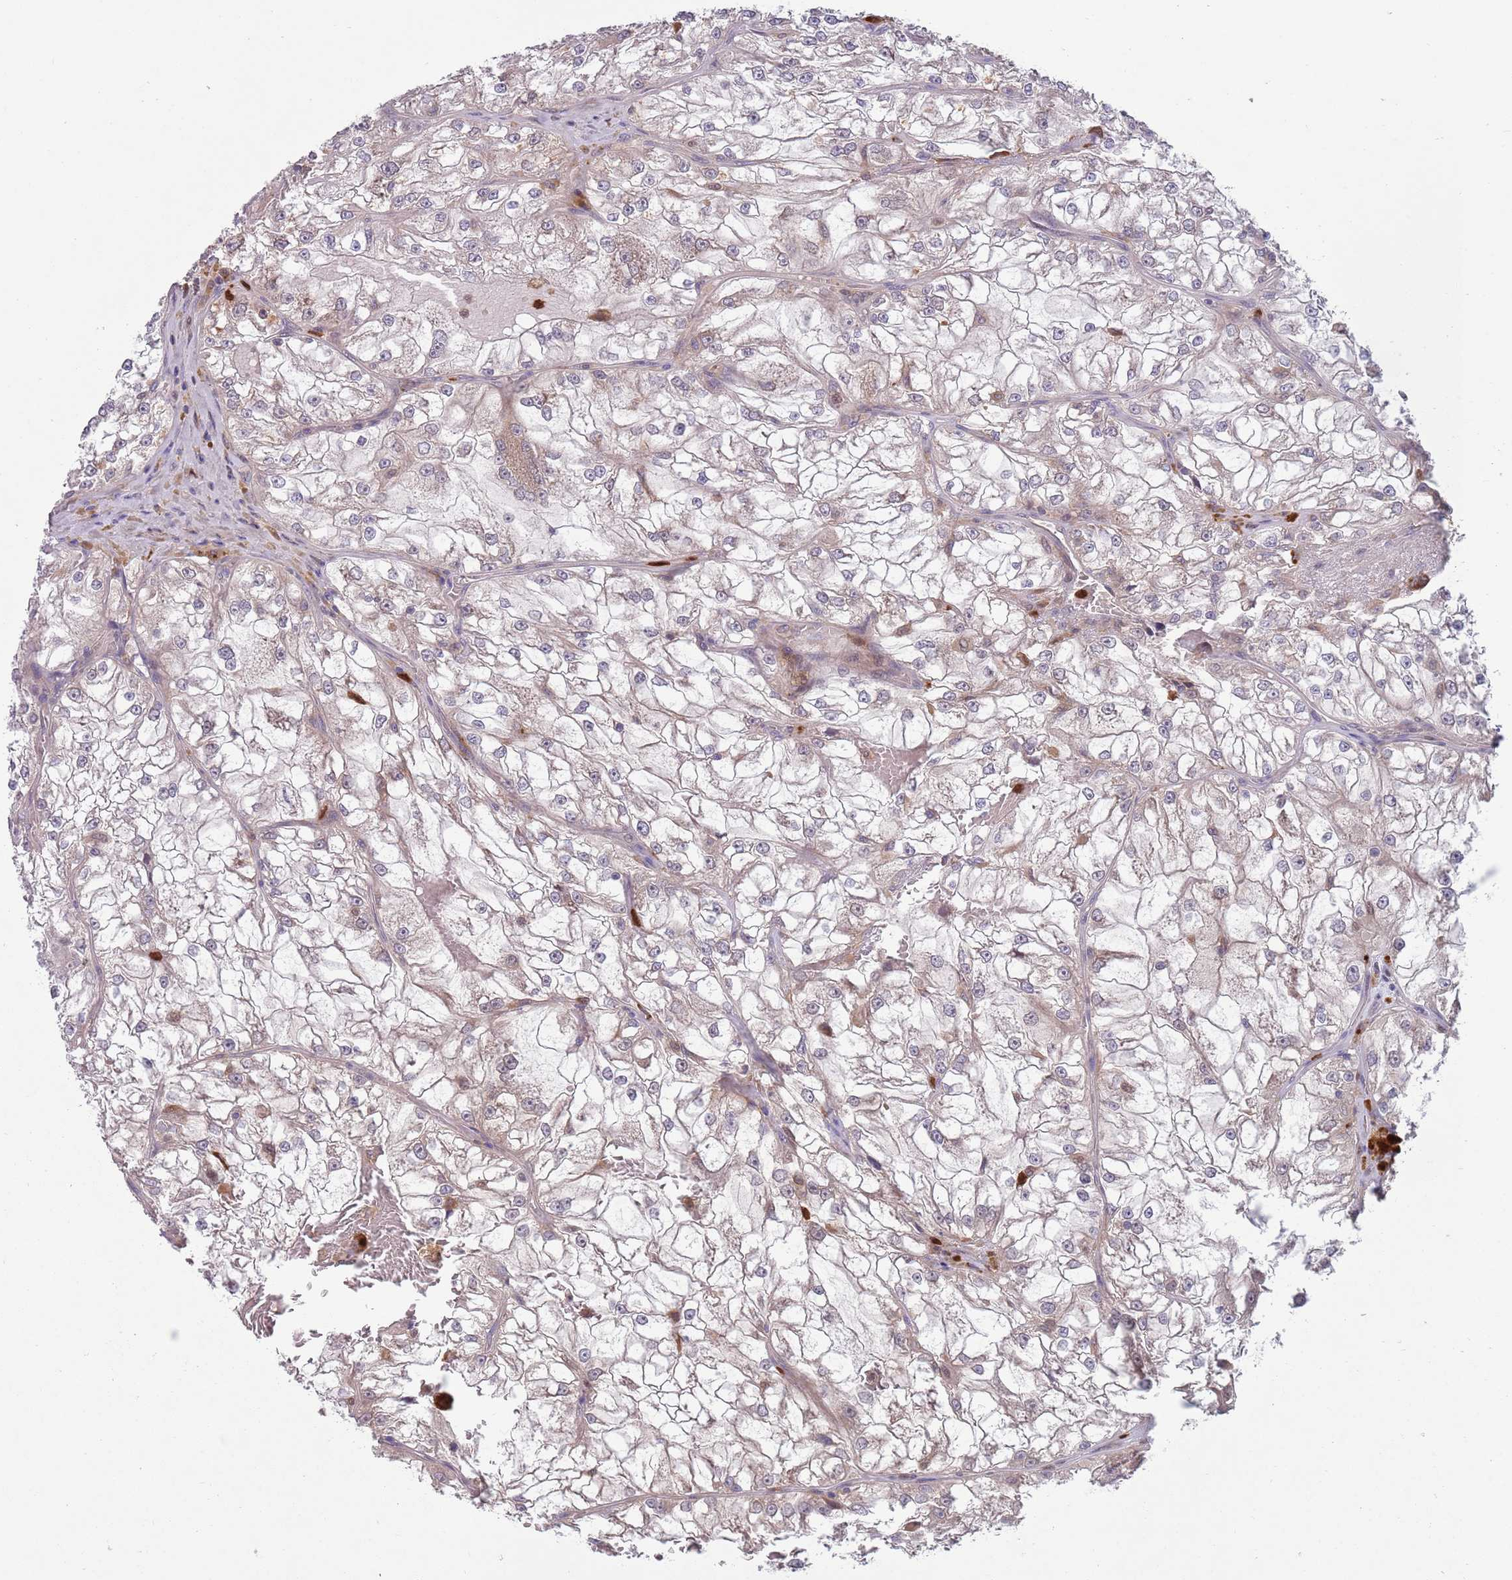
{"staining": {"intensity": "negative", "quantity": "none", "location": "none"}, "tissue": "renal cancer", "cell_type": "Tumor cells", "image_type": "cancer", "snomed": [{"axis": "morphology", "description": "Adenocarcinoma, NOS"}, {"axis": "topography", "description": "Kidney"}], "caption": "IHC of adenocarcinoma (renal) exhibits no positivity in tumor cells. Nuclei are stained in blue.", "gene": "TYW1", "patient": {"sex": "female", "age": 72}}